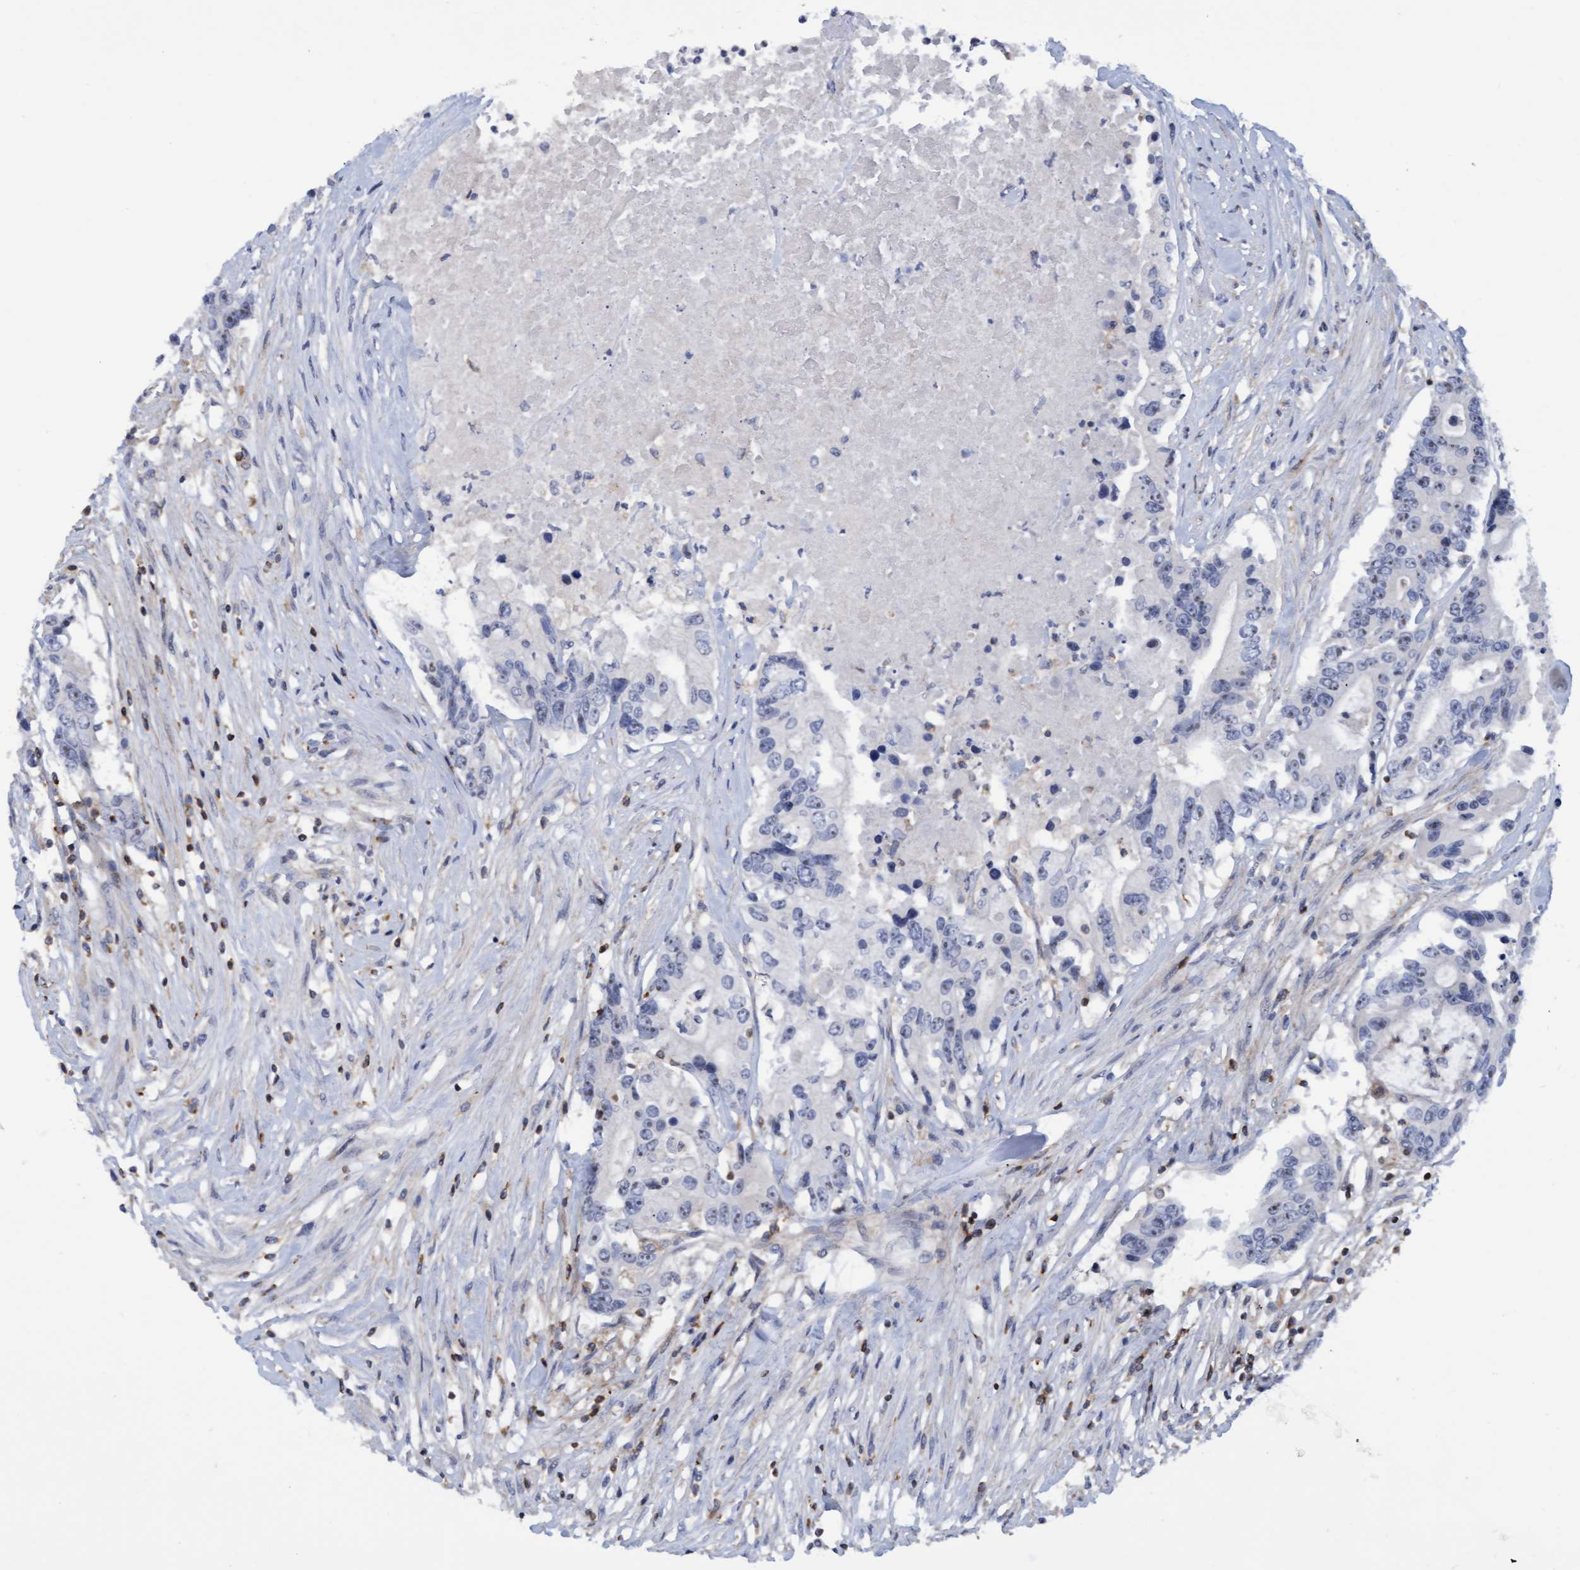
{"staining": {"intensity": "negative", "quantity": "none", "location": "none"}, "tissue": "colorectal cancer", "cell_type": "Tumor cells", "image_type": "cancer", "snomed": [{"axis": "morphology", "description": "Adenocarcinoma, NOS"}, {"axis": "topography", "description": "Colon"}], "caption": "The histopathology image exhibits no significant positivity in tumor cells of adenocarcinoma (colorectal).", "gene": "FNBP1", "patient": {"sex": "female", "age": 77}}